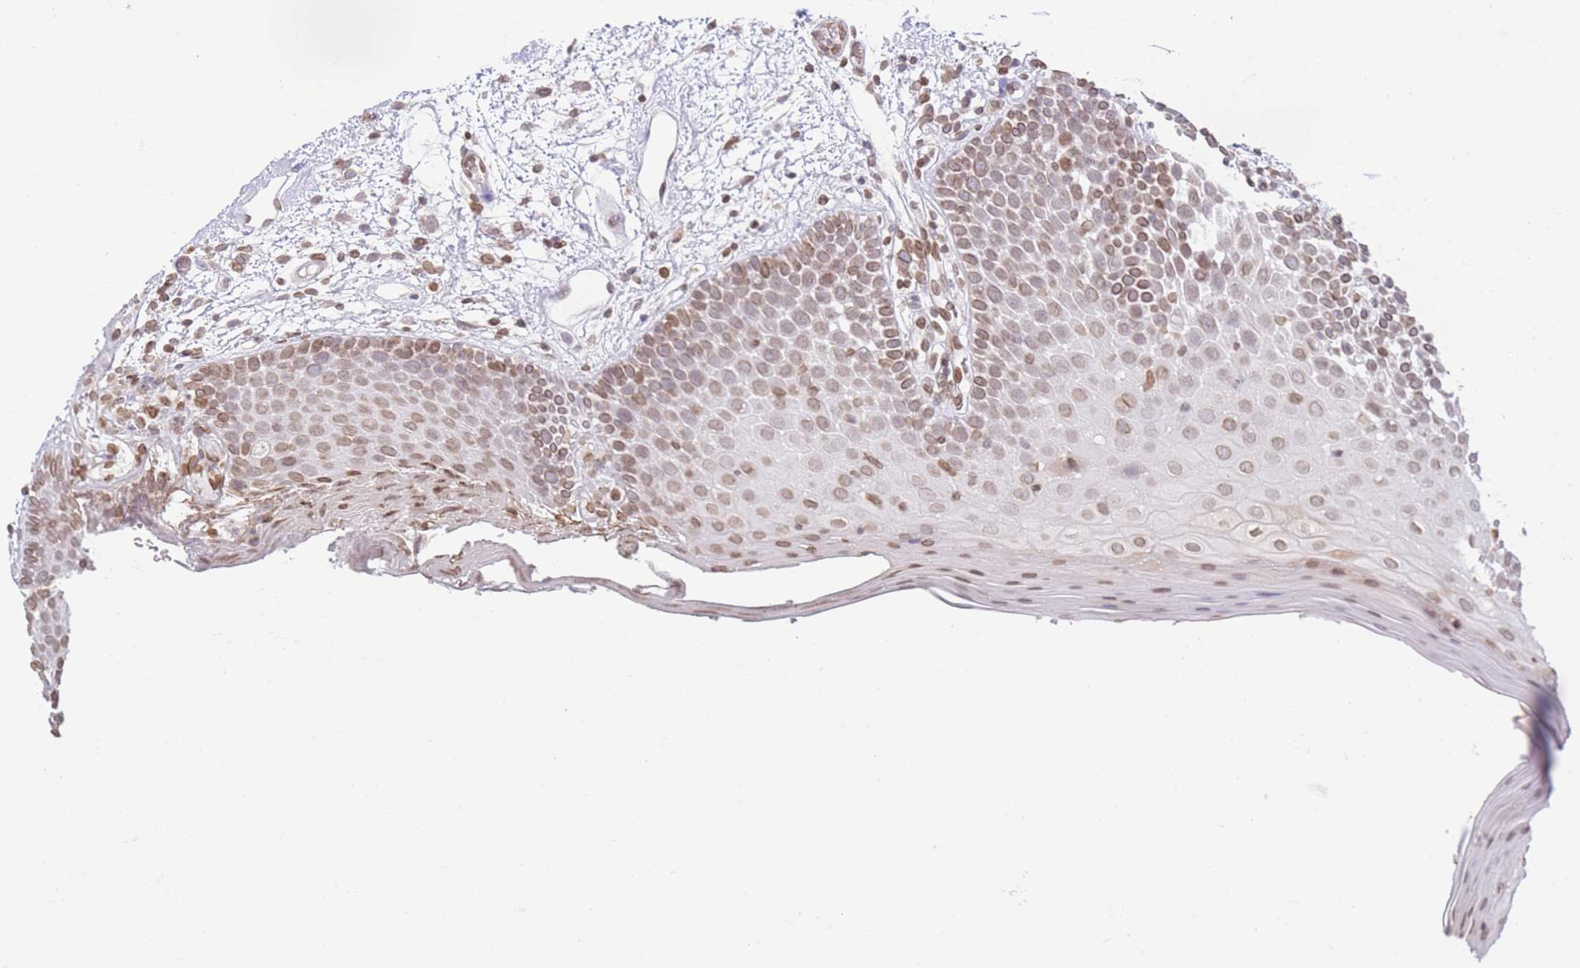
{"staining": {"intensity": "moderate", "quantity": ">75%", "location": "nuclear"}, "tissue": "oral mucosa", "cell_type": "Squamous epithelial cells", "image_type": "normal", "snomed": [{"axis": "morphology", "description": "Normal tissue, NOS"}, {"axis": "morphology", "description": "Squamous cell carcinoma, NOS"}, {"axis": "topography", "description": "Oral tissue"}, {"axis": "topography", "description": "Tounge, NOS"}, {"axis": "topography", "description": "Head-Neck"}], "caption": "Squamous epithelial cells demonstrate moderate nuclear positivity in about >75% of cells in benign oral mucosa. Using DAB (3,3'-diaminobenzidine) (brown) and hematoxylin (blue) stains, captured at high magnification using brightfield microscopy.", "gene": "OR10AD1", "patient": {"sex": "male", "age": 76}}